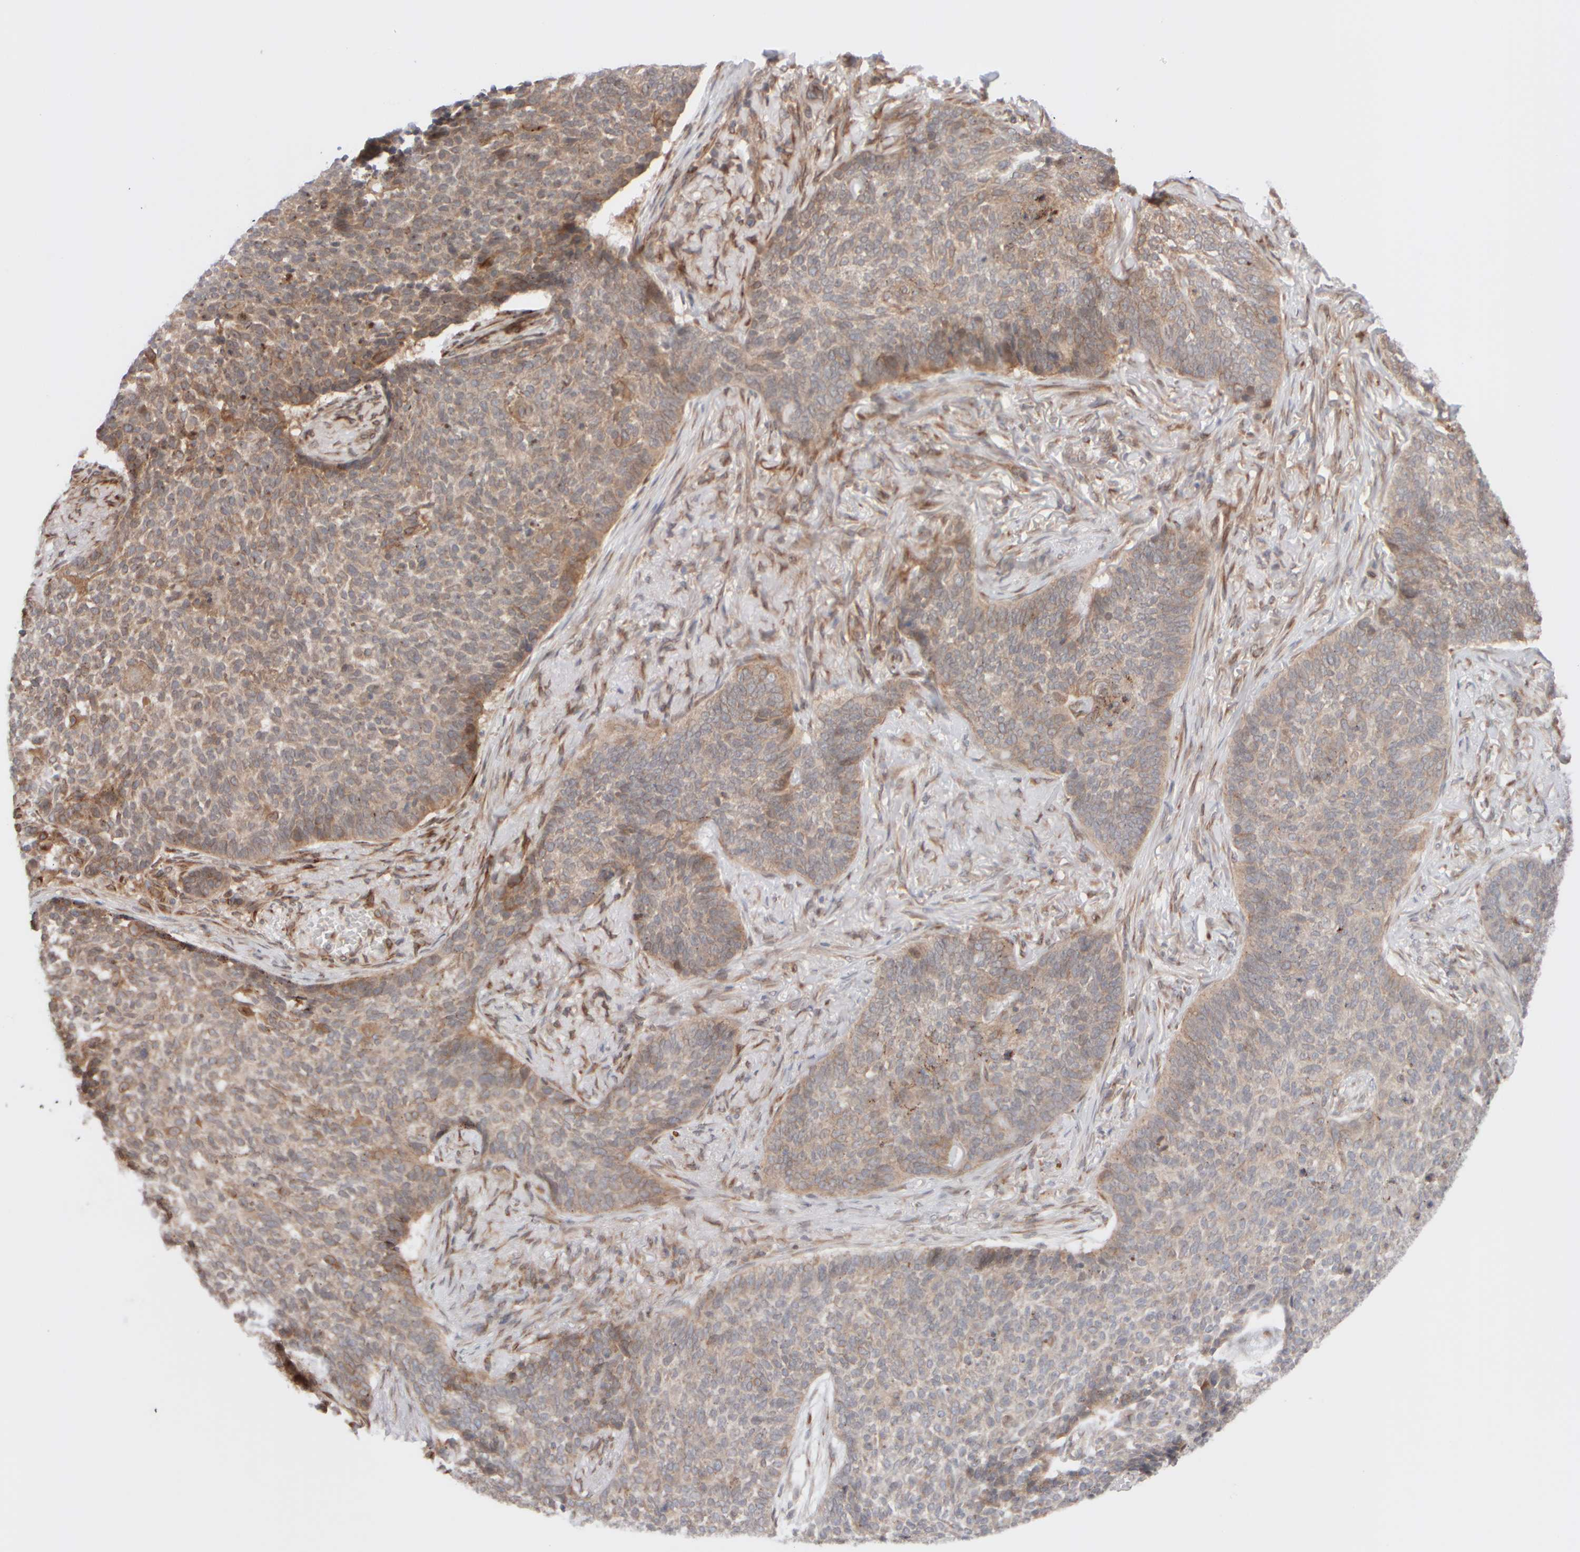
{"staining": {"intensity": "moderate", "quantity": "25%-75%", "location": "cytoplasmic/membranous"}, "tissue": "skin cancer", "cell_type": "Tumor cells", "image_type": "cancer", "snomed": [{"axis": "morphology", "description": "Basal cell carcinoma"}, {"axis": "topography", "description": "Skin"}], "caption": "Immunohistochemical staining of basal cell carcinoma (skin) demonstrates medium levels of moderate cytoplasmic/membranous protein staining in about 25%-75% of tumor cells. The protein of interest is stained brown, and the nuclei are stained in blue (DAB (3,3'-diaminobenzidine) IHC with brightfield microscopy, high magnification).", "gene": "GCN1", "patient": {"sex": "male", "age": 85}}